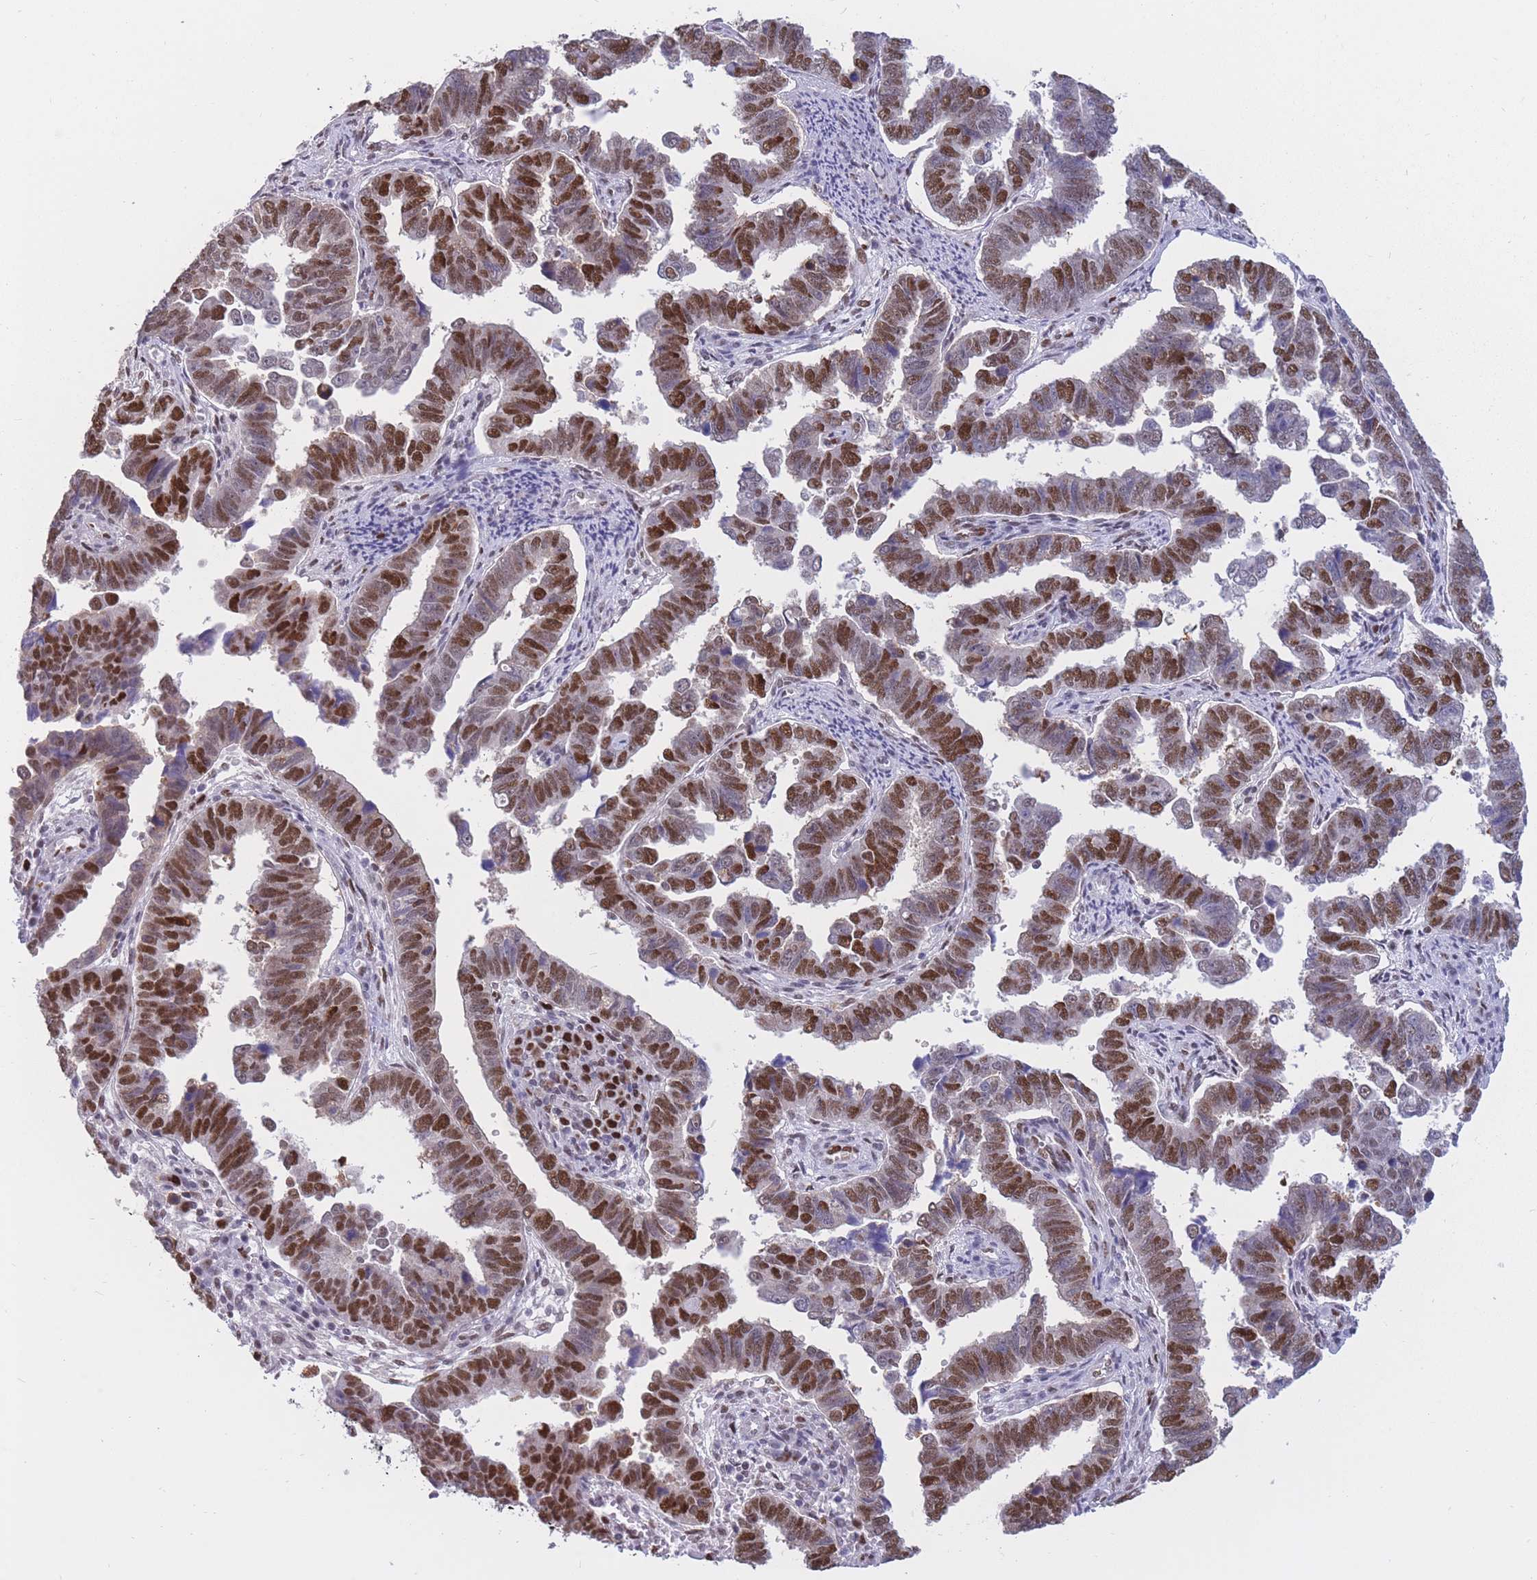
{"staining": {"intensity": "strong", "quantity": ">75%", "location": "nuclear"}, "tissue": "endometrial cancer", "cell_type": "Tumor cells", "image_type": "cancer", "snomed": [{"axis": "morphology", "description": "Adenocarcinoma, NOS"}, {"axis": "topography", "description": "Endometrium"}], "caption": "Tumor cells reveal high levels of strong nuclear expression in approximately >75% of cells in endometrial cancer (adenocarcinoma).", "gene": "NASP", "patient": {"sex": "female", "age": 75}}